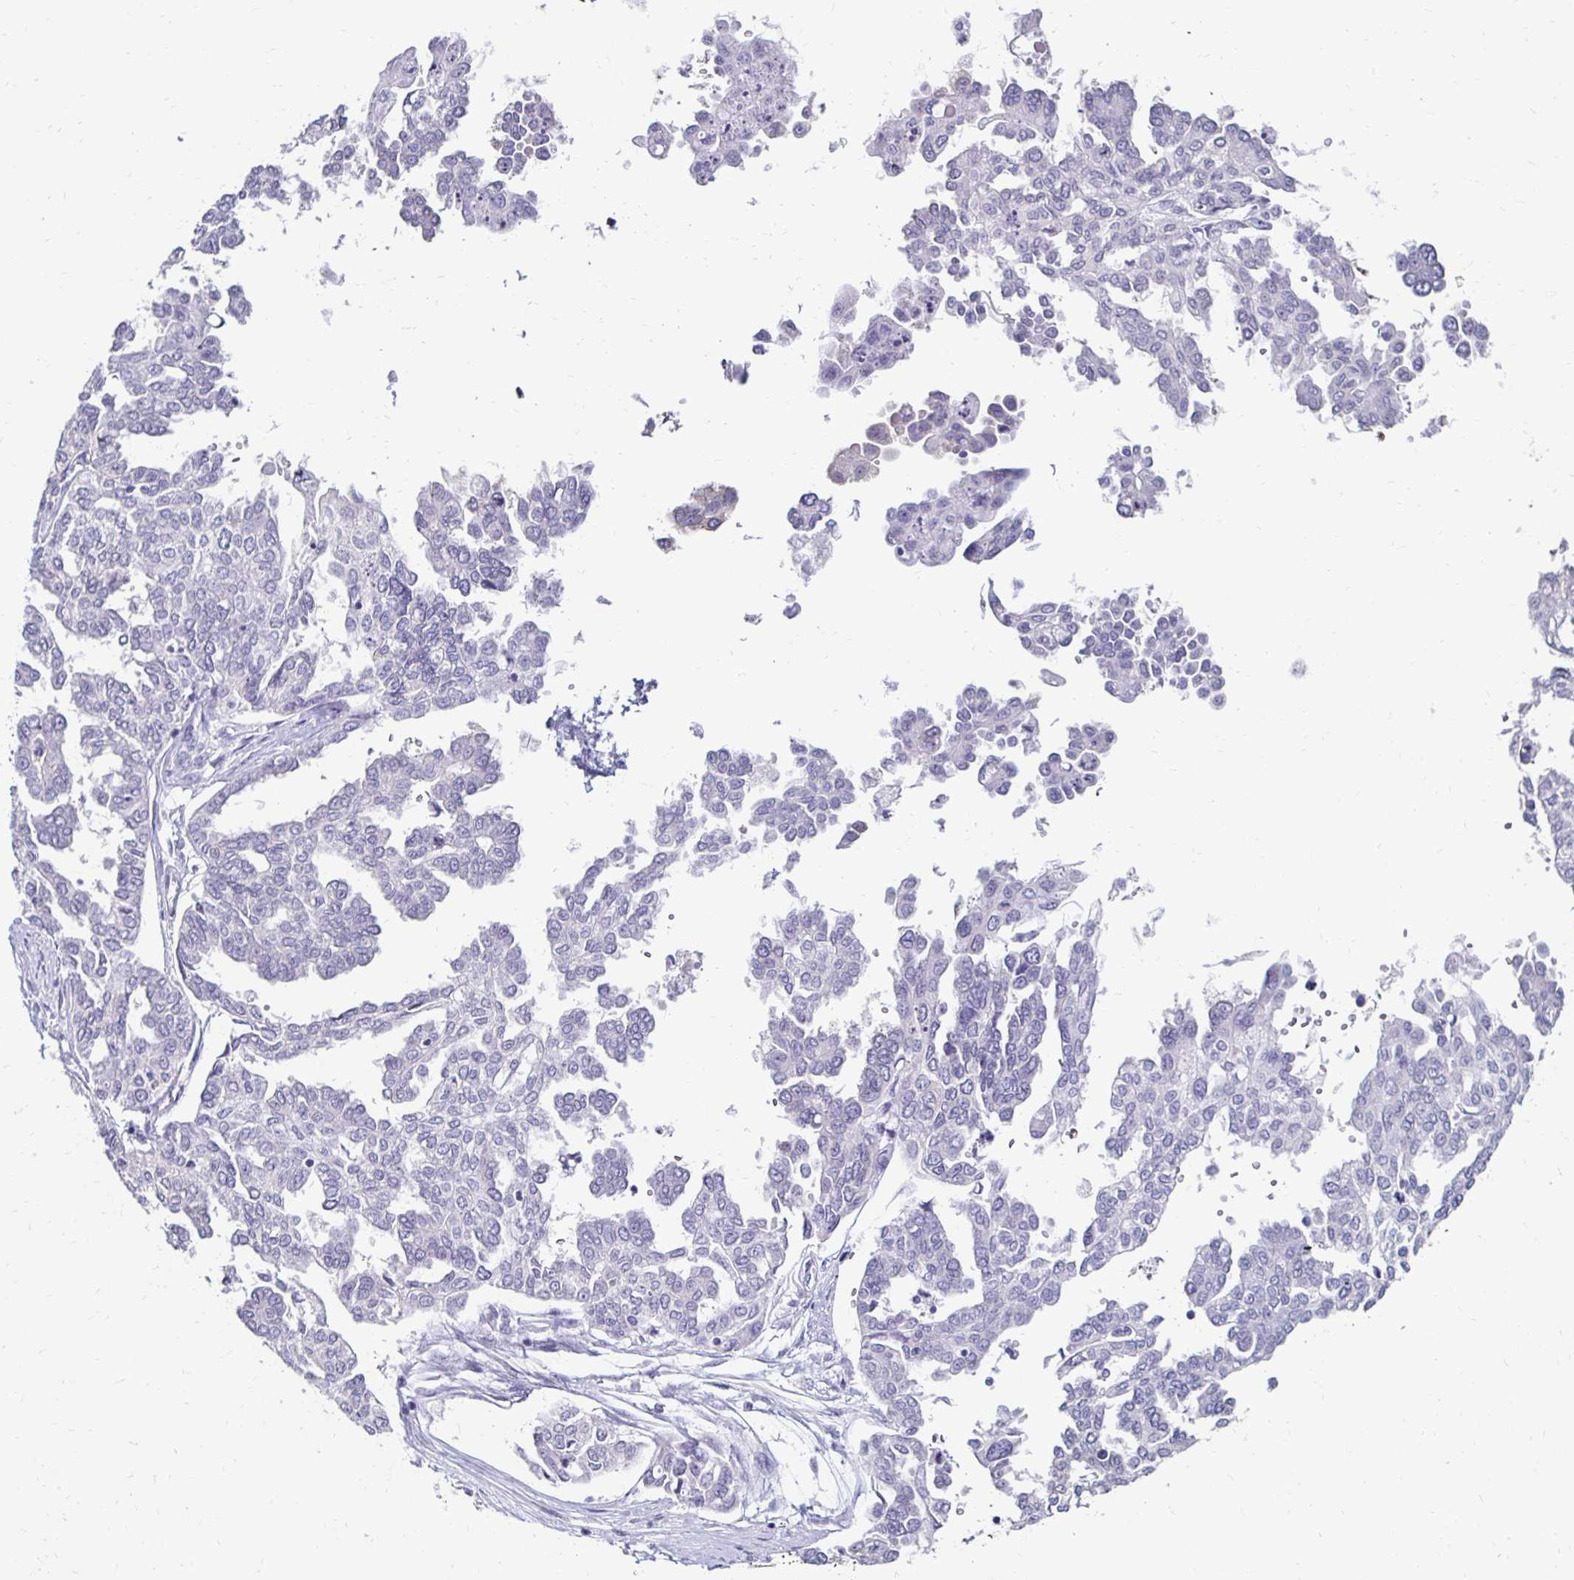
{"staining": {"intensity": "negative", "quantity": "none", "location": "none"}, "tissue": "ovarian cancer", "cell_type": "Tumor cells", "image_type": "cancer", "snomed": [{"axis": "morphology", "description": "Cystadenocarcinoma, serous, NOS"}, {"axis": "topography", "description": "Ovary"}], "caption": "IHC of human ovarian cancer reveals no expression in tumor cells.", "gene": "TOMM34", "patient": {"sex": "female", "age": 53}}